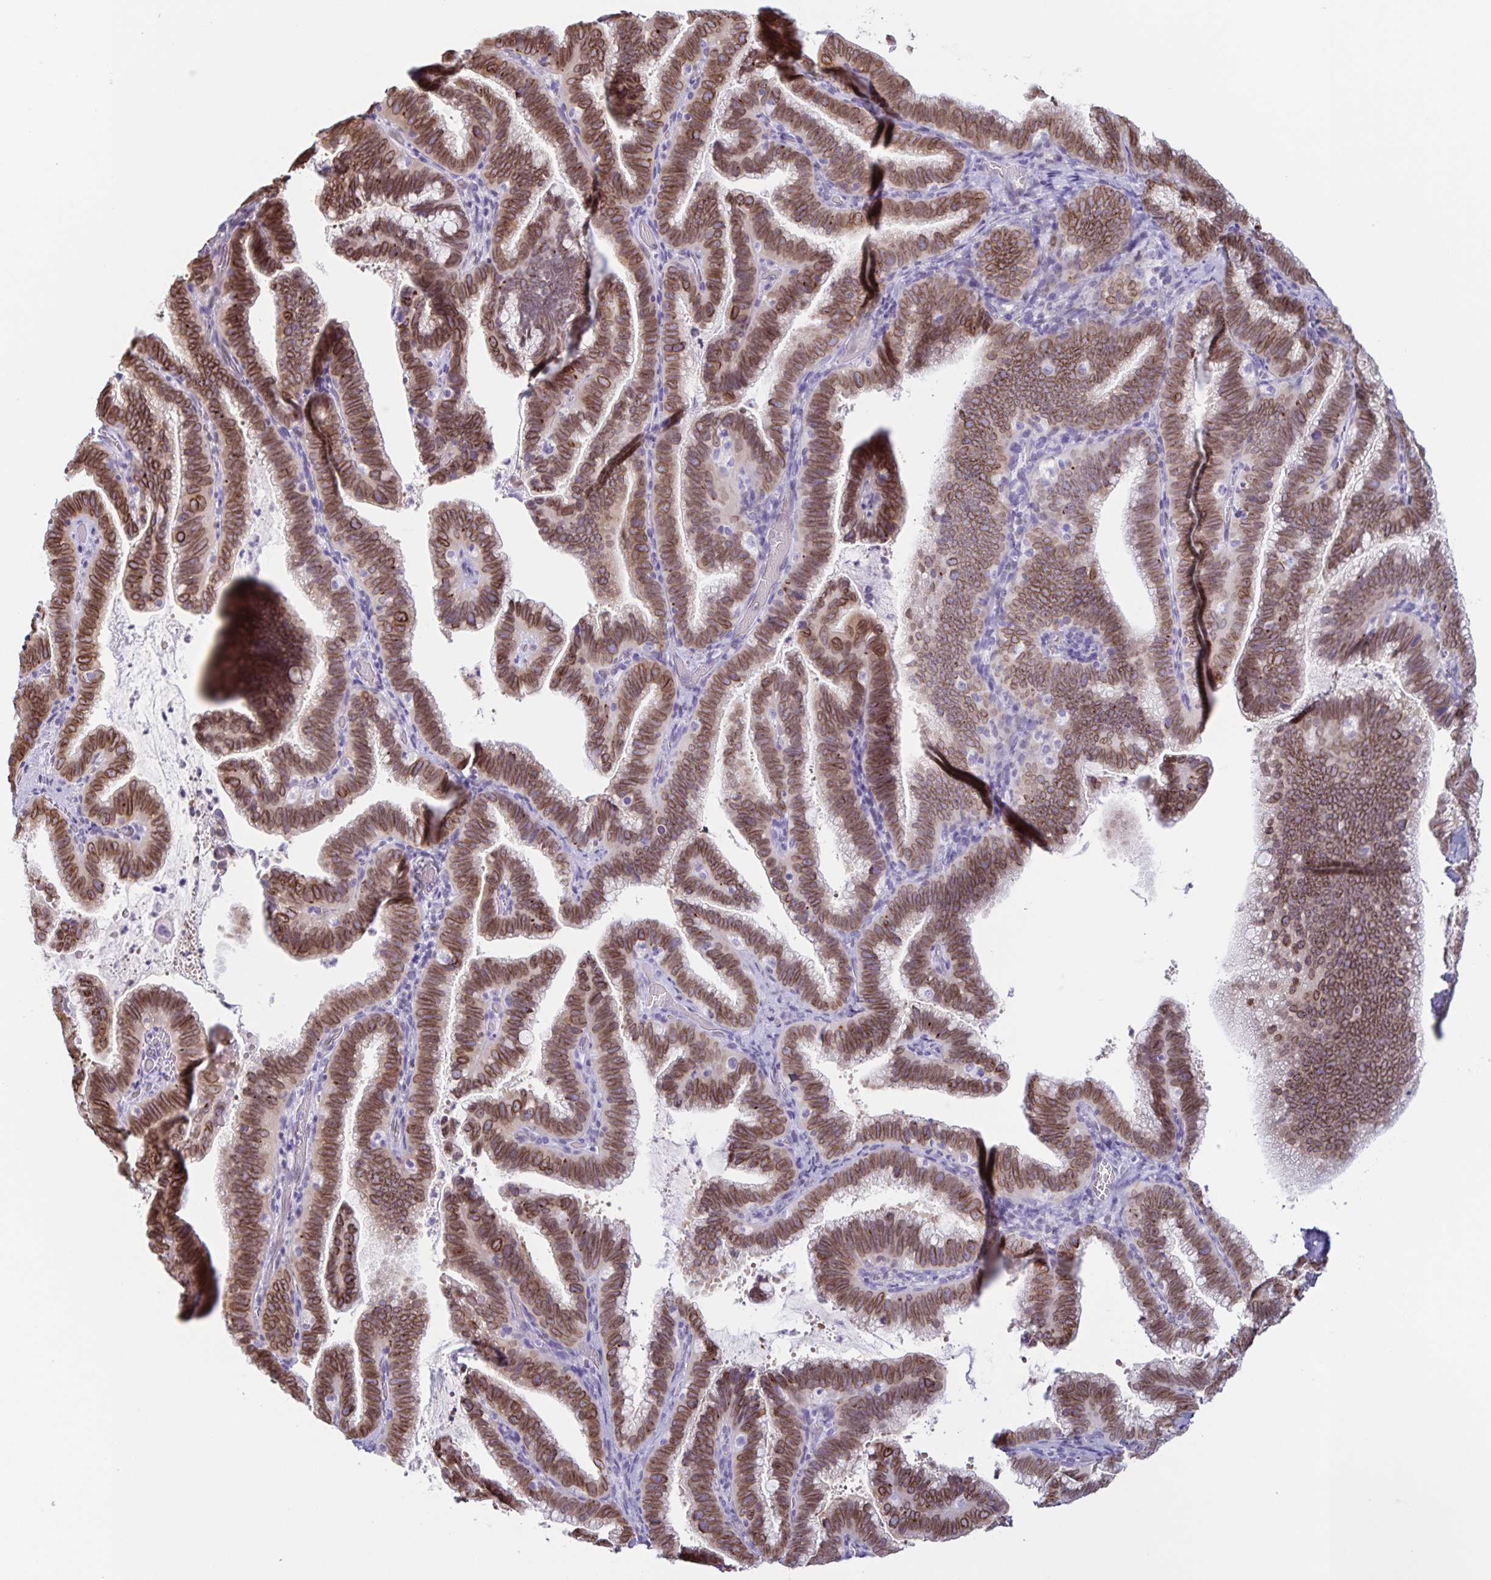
{"staining": {"intensity": "strong", "quantity": ">75%", "location": "cytoplasmic/membranous,nuclear"}, "tissue": "cervical cancer", "cell_type": "Tumor cells", "image_type": "cancer", "snomed": [{"axis": "morphology", "description": "Adenocarcinoma, NOS"}, {"axis": "topography", "description": "Cervix"}], "caption": "About >75% of tumor cells in cervical cancer display strong cytoplasmic/membranous and nuclear protein staining as visualized by brown immunohistochemical staining.", "gene": "SYNE2", "patient": {"sex": "female", "age": 61}}